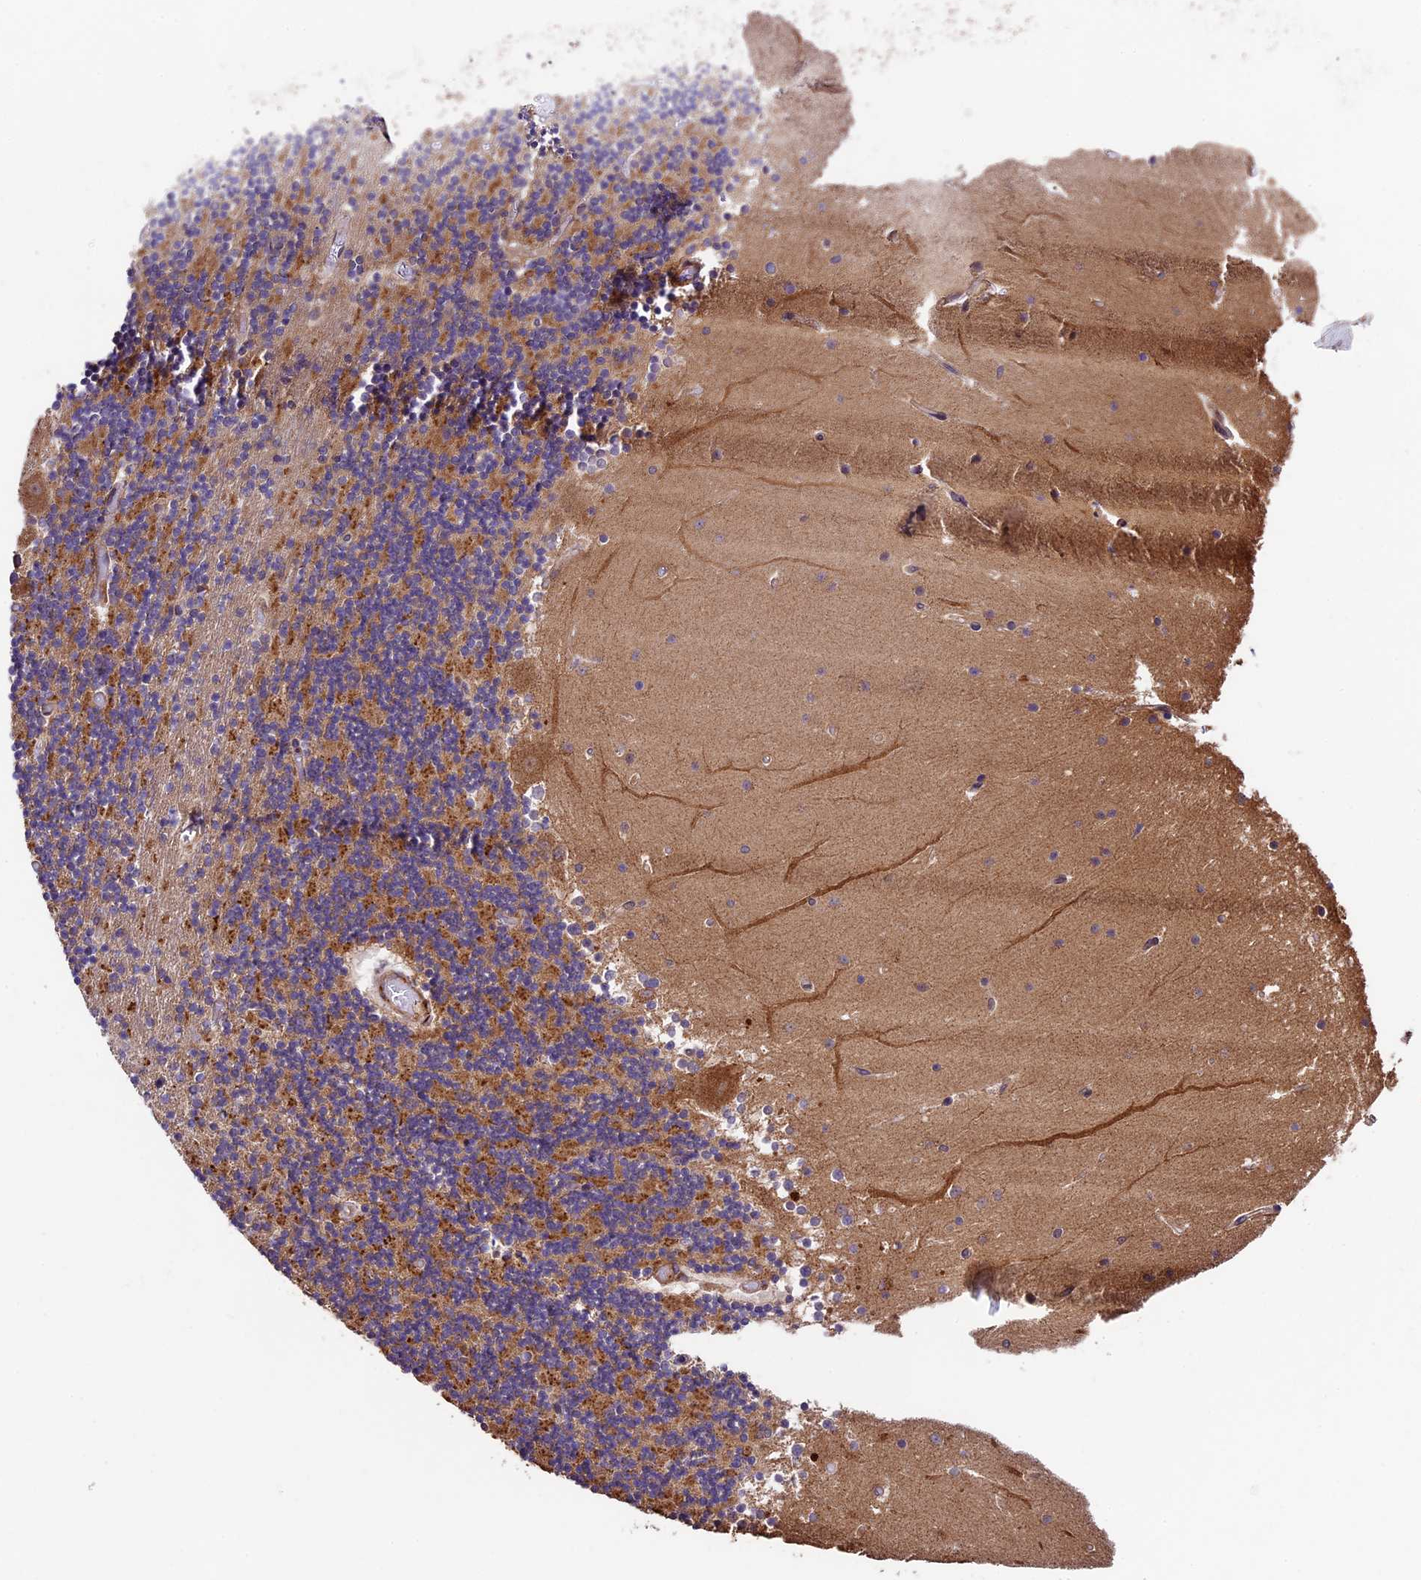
{"staining": {"intensity": "moderate", "quantity": ">75%", "location": "cytoplasmic/membranous"}, "tissue": "cerebellum", "cell_type": "Cells in granular layer", "image_type": "normal", "snomed": [{"axis": "morphology", "description": "Normal tissue, NOS"}, {"axis": "topography", "description": "Cerebellum"}], "caption": "Cells in granular layer show medium levels of moderate cytoplasmic/membranous staining in about >75% of cells in normal human cerebellum.", "gene": "LSM7", "patient": {"sex": "female", "age": 28}}